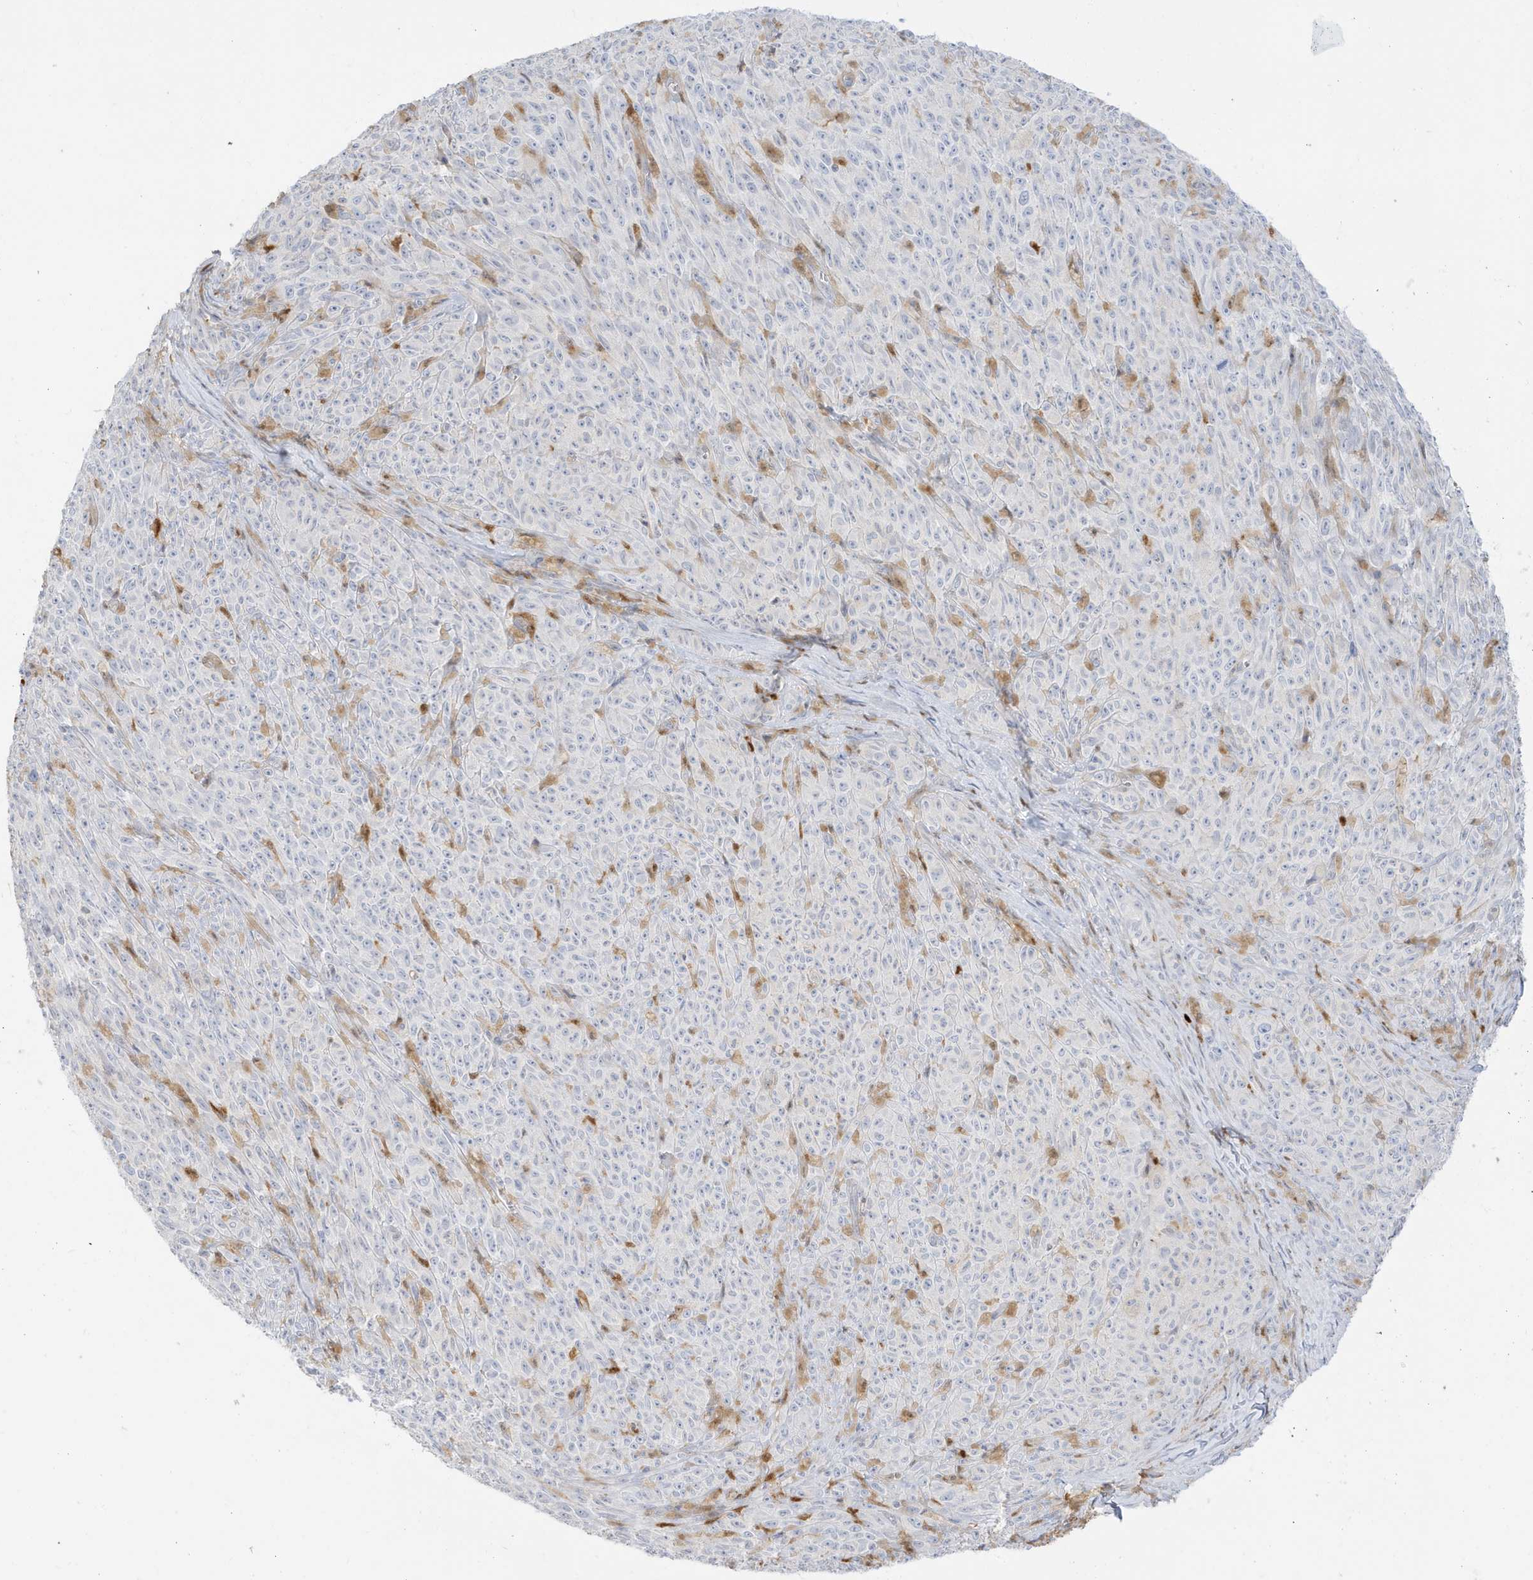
{"staining": {"intensity": "negative", "quantity": "none", "location": "none"}, "tissue": "melanoma", "cell_type": "Tumor cells", "image_type": "cancer", "snomed": [{"axis": "morphology", "description": "Malignant melanoma, NOS"}, {"axis": "topography", "description": "Skin"}], "caption": "High magnification brightfield microscopy of malignant melanoma stained with DAB (brown) and counterstained with hematoxylin (blue): tumor cells show no significant staining.", "gene": "GCA", "patient": {"sex": "female", "age": 82}}